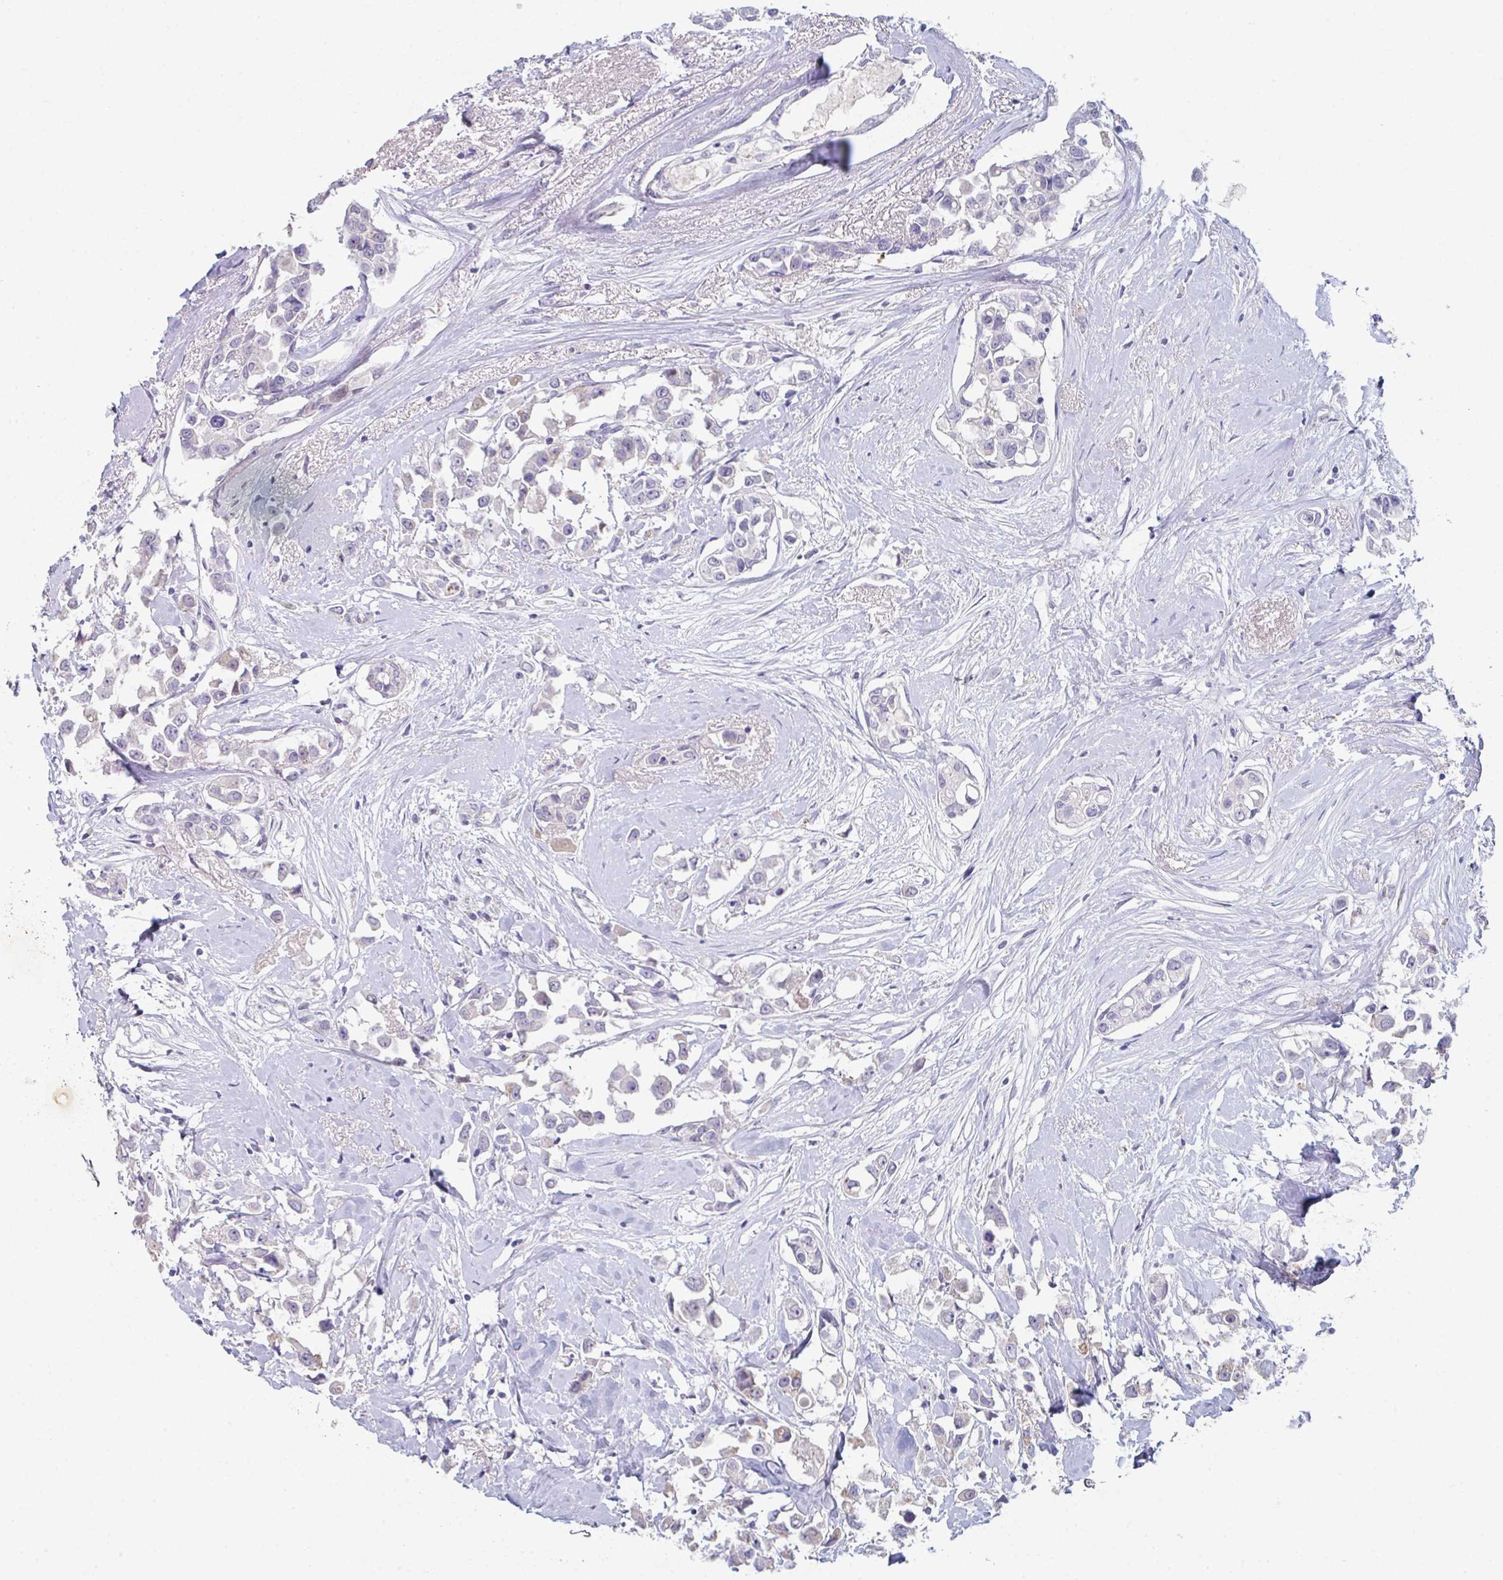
{"staining": {"intensity": "negative", "quantity": "none", "location": "none"}, "tissue": "breast cancer", "cell_type": "Tumor cells", "image_type": "cancer", "snomed": [{"axis": "morphology", "description": "Duct carcinoma"}, {"axis": "topography", "description": "Breast"}], "caption": "Immunohistochemistry (IHC) histopathology image of neoplastic tissue: human breast cancer (invasive ductal carcinoma) stained with DAB reveals no significant protein staining in tumor cells.", "gene": "ADAM21", "patient": {"sex": "female", "age": 61}}